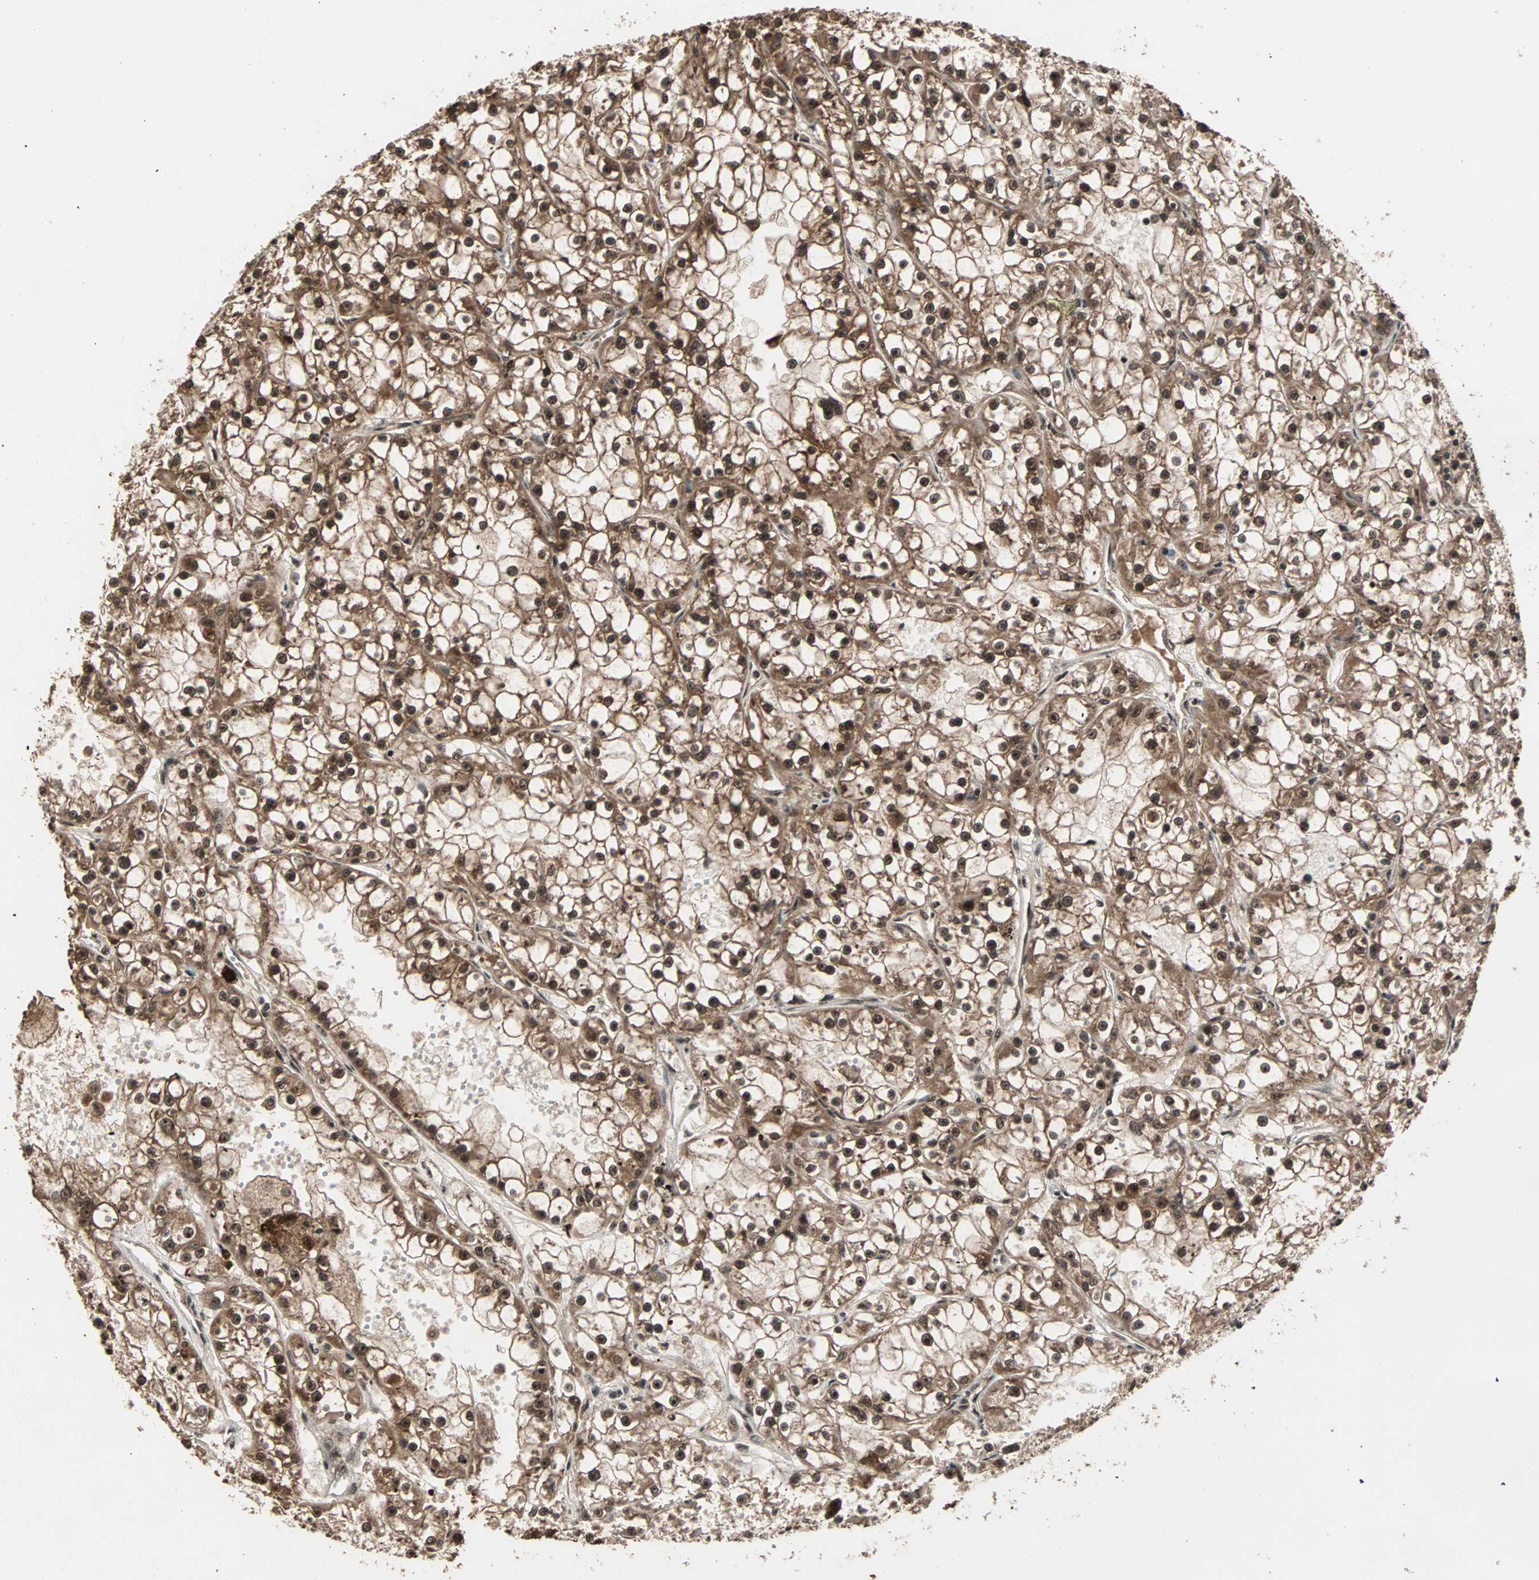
{"staining": {"intensity": "strong", "quantity": ">75%", "location": "cytoplasmic/membranous,nuclear"}, "tissue": "renal cancer", "cell_type": "Tumor cells", "image_type": "cancer", "snomed": [{"axis": "morphology", "description": "Adenocarcinoma, NOS"}, {"axis": "topography", "description": "Kidney"}], "caption": "Immunohistochemical staining of renal cancer exhibits high levels of strong cytoplasmic/membranous and nuclear staining in approximately >75% of tumor cells.", "gene": "ZNF44", "patient": {"sex": "female", "age": 52}}